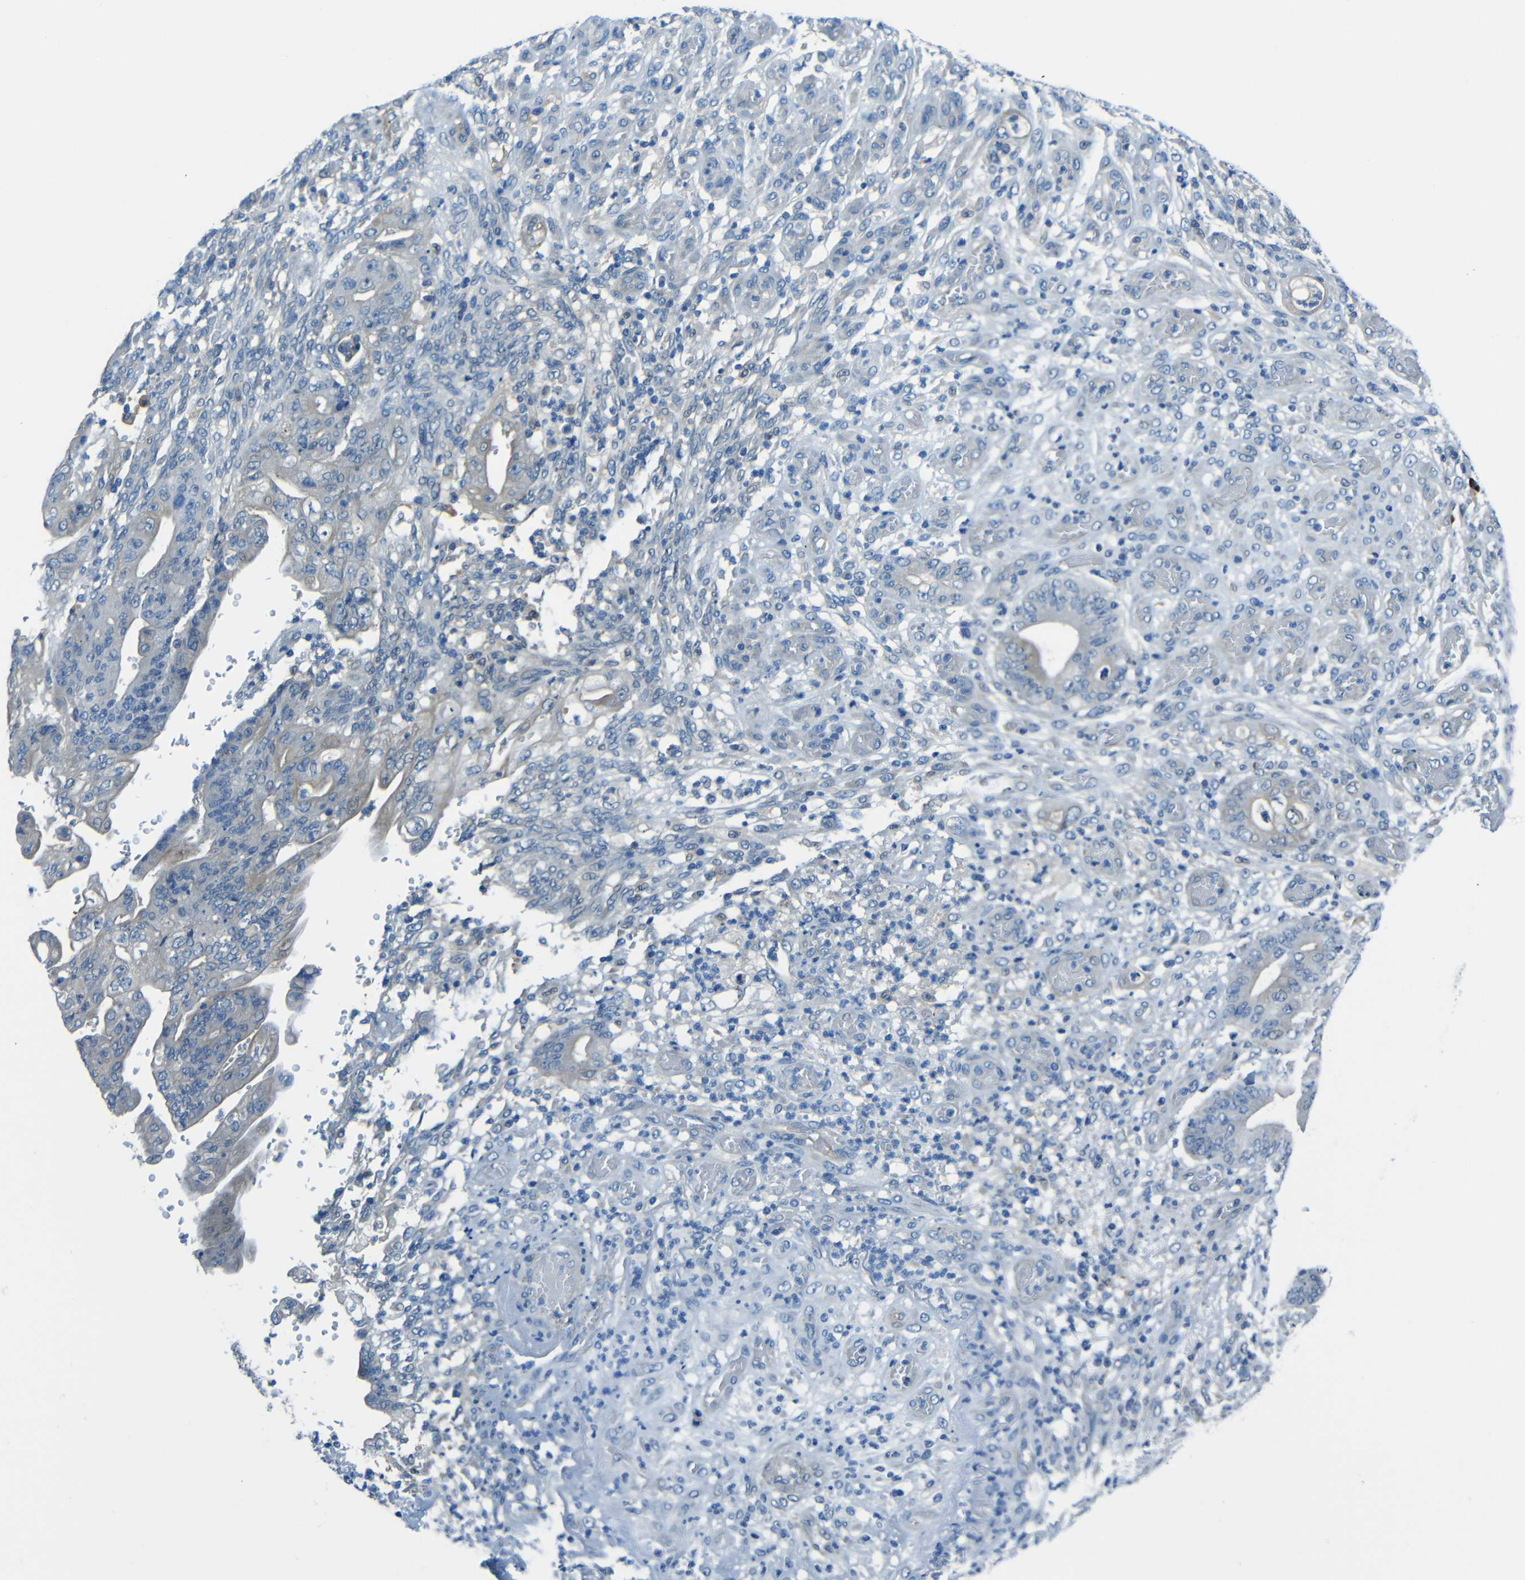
{"staining": {"intensity": "weak", "quantity": "<25%", "location": "cytoplasmic/membranous"}, "tissue": "stomach cancer", "cell_type": "Tumor cells", "image_type": "cancer", "snomed": [{"axis": "morphology", "description": "Adenocarcinoma, NOS"}, {"axis": "topography", "description": "Stomach"}], "caption": "Immunohistochemistry photomicrograph of neoplastic tissue: stomach cancer (adenocarcinoma) stained with DAB (3,3'-diaminobenzidine) exhibits no significant protein expression in tumor cells. (DAB (3,3'-diaminobenzidine) immunohistochemistry (IHC), high magnification).", "gene": "CYP26B1", "patient": {"sex": "female", "age": 73}}